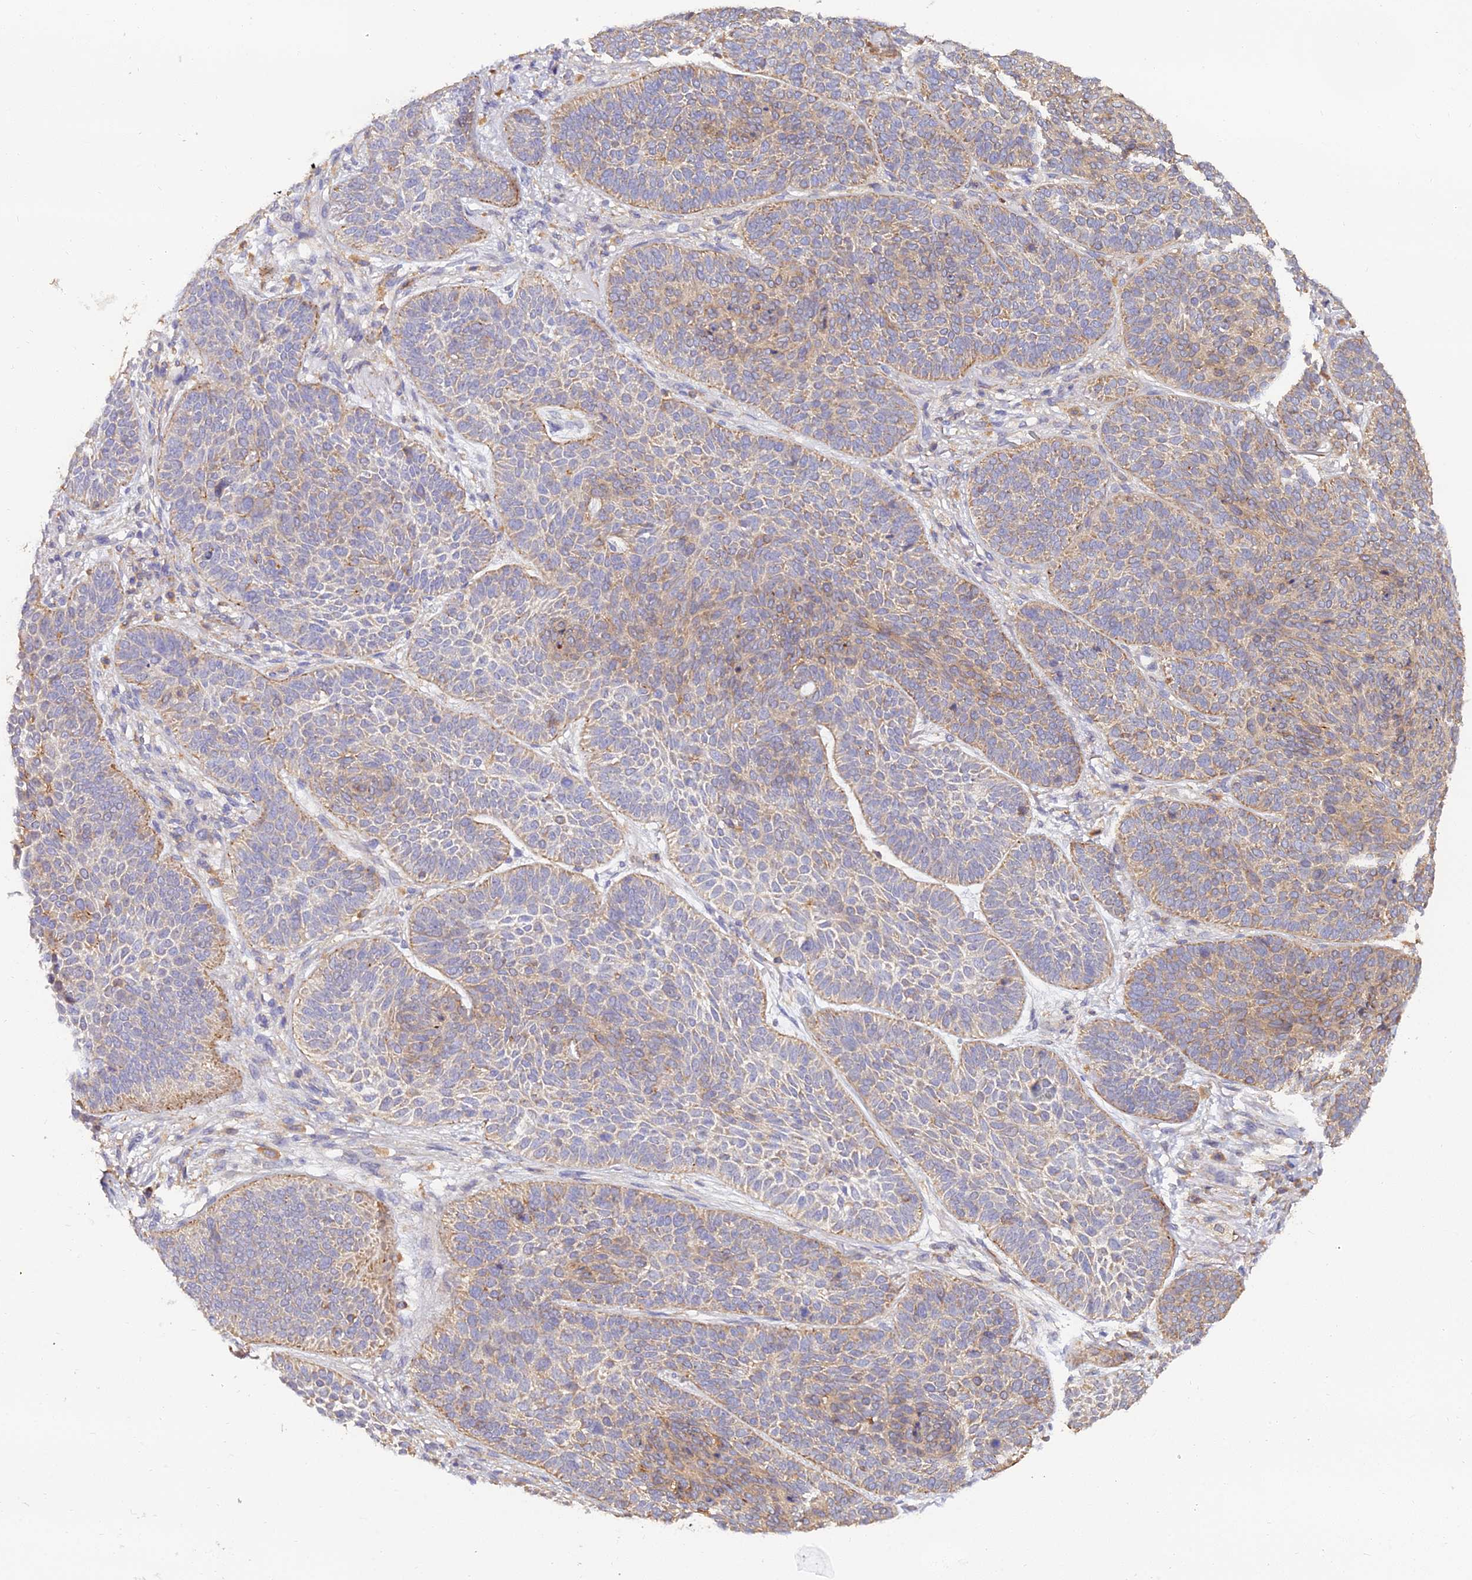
{"staining": {"intensity": "moderate", "quantity": "25%-75%", "location": "cytoplasmic/membranous"}, "tissue": "skin cancer", "cell_type": "Tumor cells", "image_type": "cancer", "snomed": [{"axis": "morphology", "description": "Basal cell carcinoma"}, {"axis": "topography", "description": "Skin"}], "caption": "The image reveals staining of skin cancer, revealing moderate cytoplasmic/membranous protein staining (brown color) within tumor cells.", "gene": "ARL8B", "patient": {"sex": "male", "age": 85}}